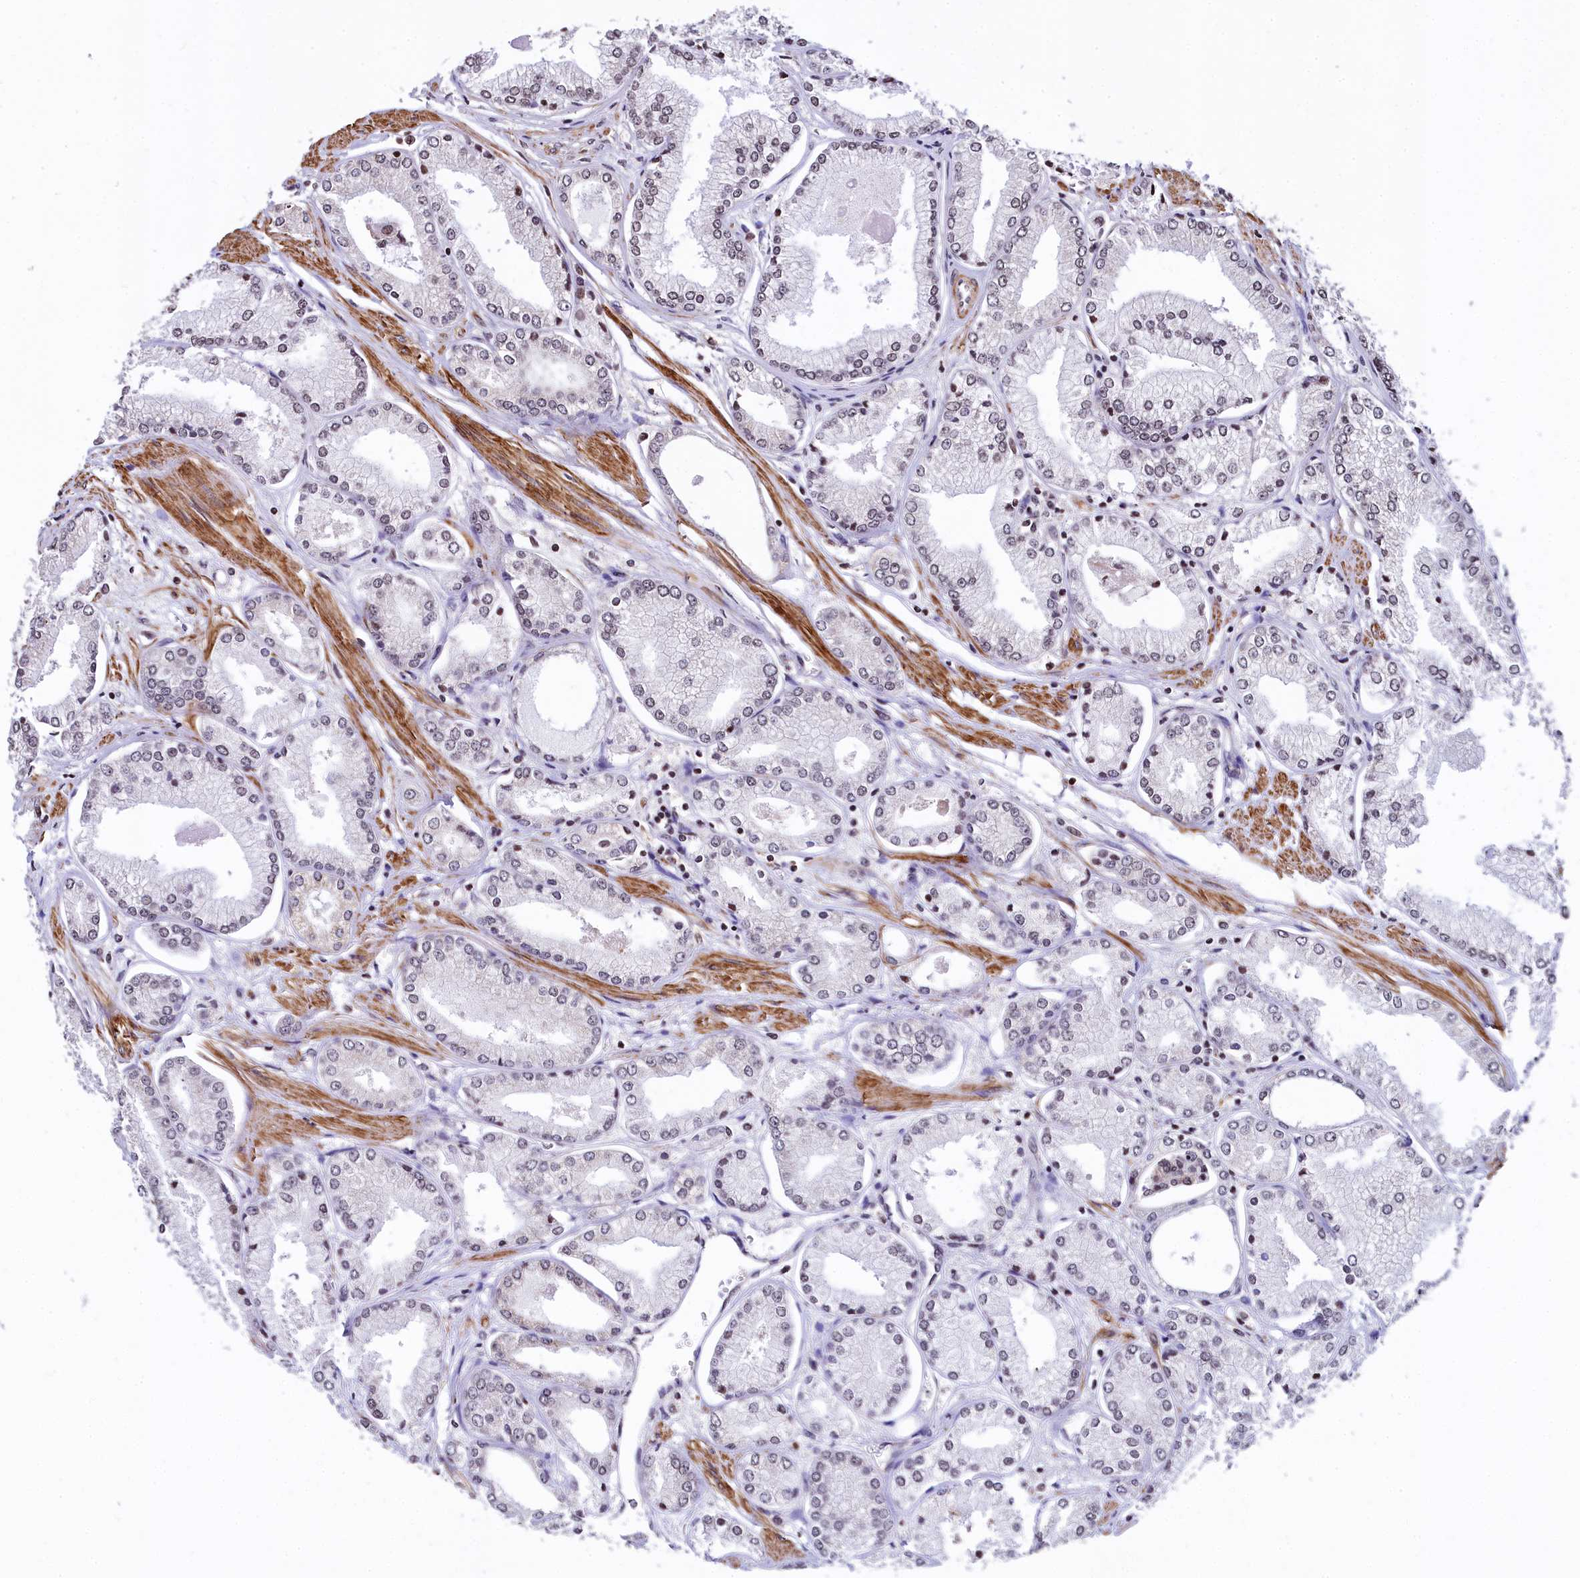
{"staining": {"intensity": "weak", "quantity": "<25%", "location": "nuclear"}, "tissue": "prostate cancer", "cell_type": "Tumor cells", "image_type": "cancer", "snomed": [{"axis": "morphology", "description": "Adenocarcinoma, Low grade"}, {"axis": "topography", "description": "Prostate"}], "caption": "Immunohistochemistry (IHC) of prostate cancer shows no positivity in tumor cells.", "gene": "ZNF2", "patient": {"sex": "male", "age": 60}}